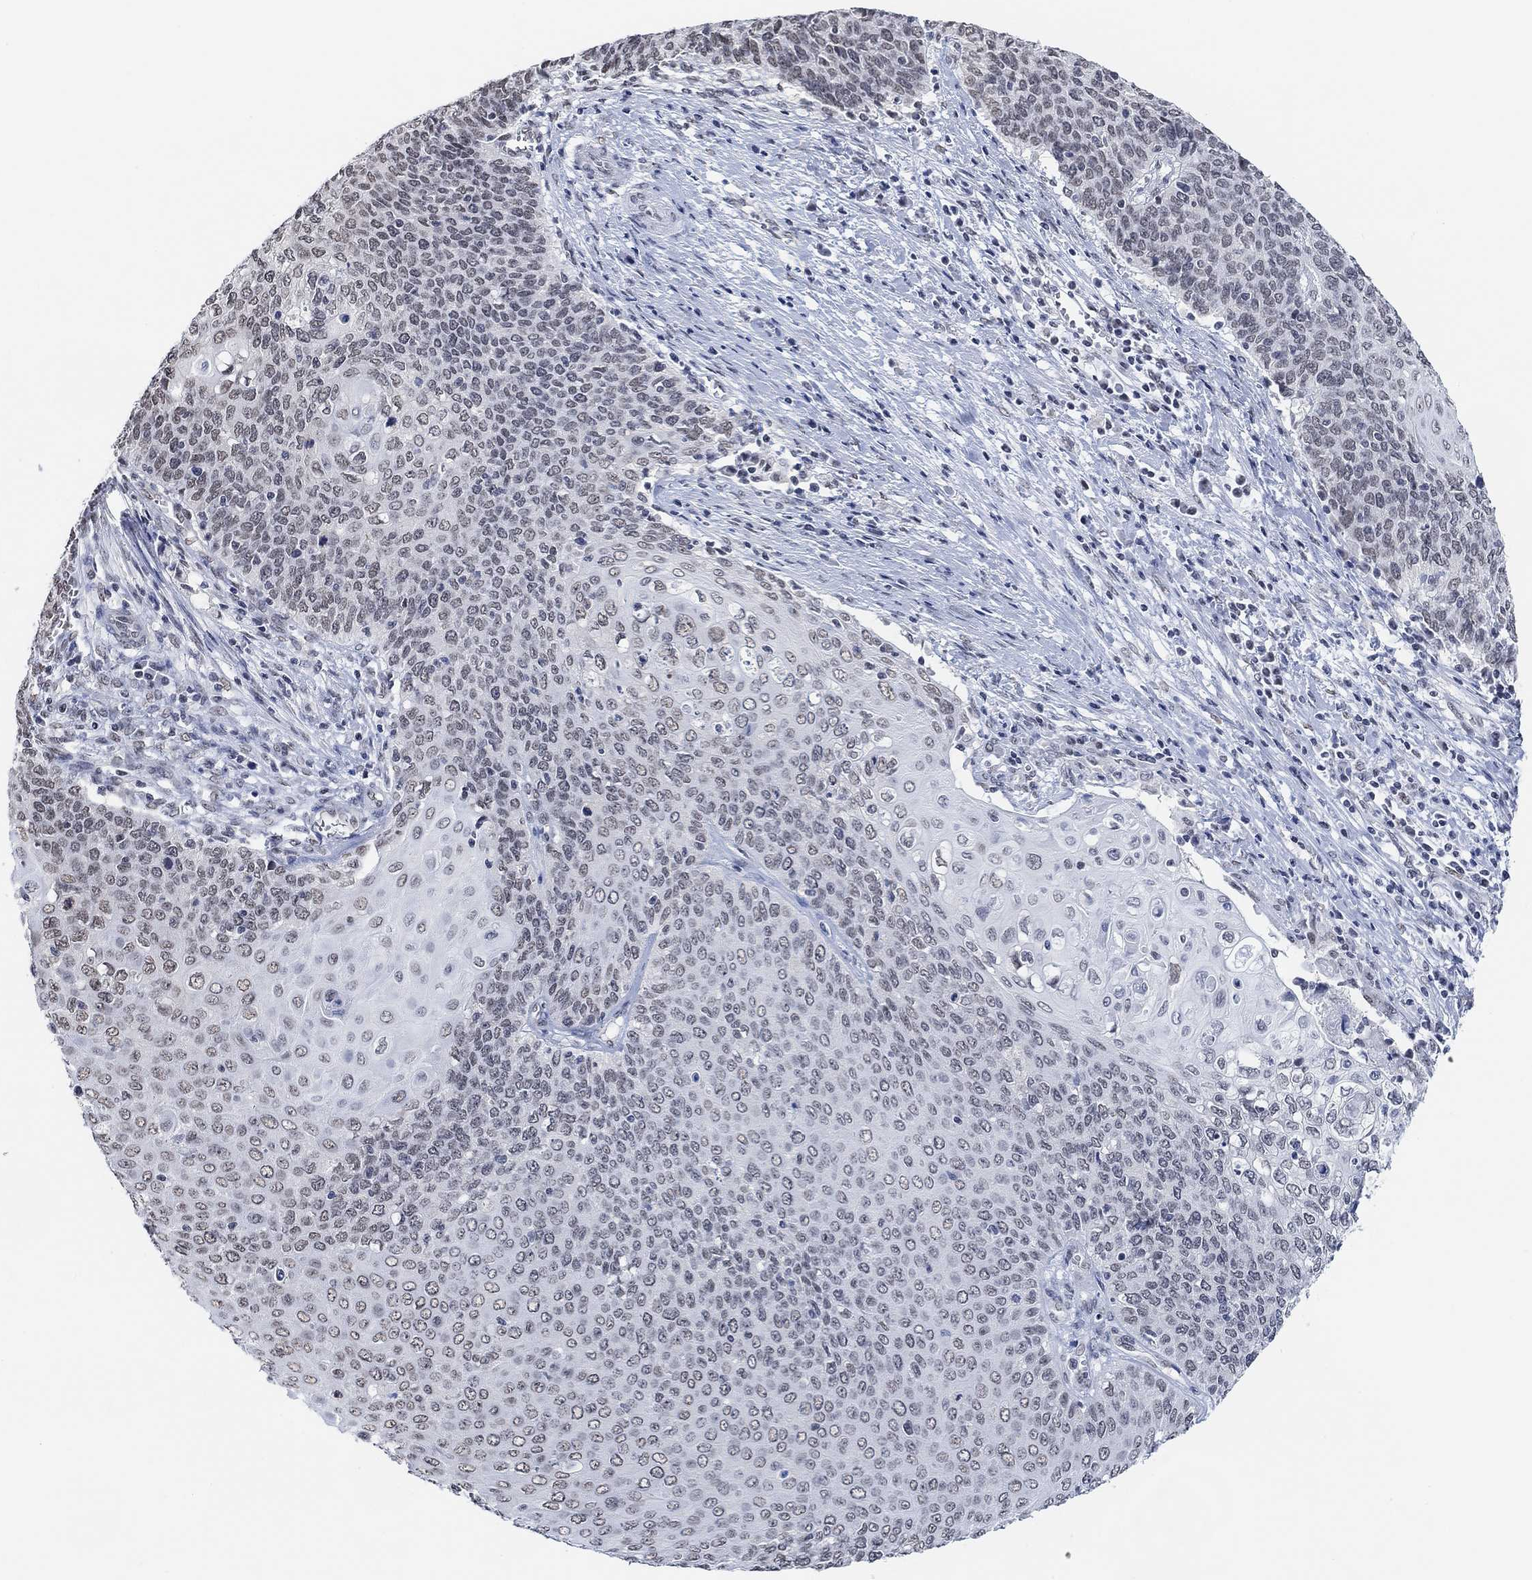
{"staining": {"intensity": "weak", "quantity": "<25%", "location": "nuclear"}, "tissue": "cervical cancer", "cell_type": "Tumor cells", "image_type": "cancer", "snomed": [{"axis": "morphology", "description": "Squamous cell carcinoma, NOS"}, {"axis": "topography", "description": "Cervix"}], "caption": "This histopathology image is of cervical squamous cell carcinoma stained with immunohistochemistry (IHC) to label a protein in brown with the nuclei are counter-stained blue. There is no expression in tumor cells.", "gene": "PURG", "patient": {"sex": "female", "age": 39}}